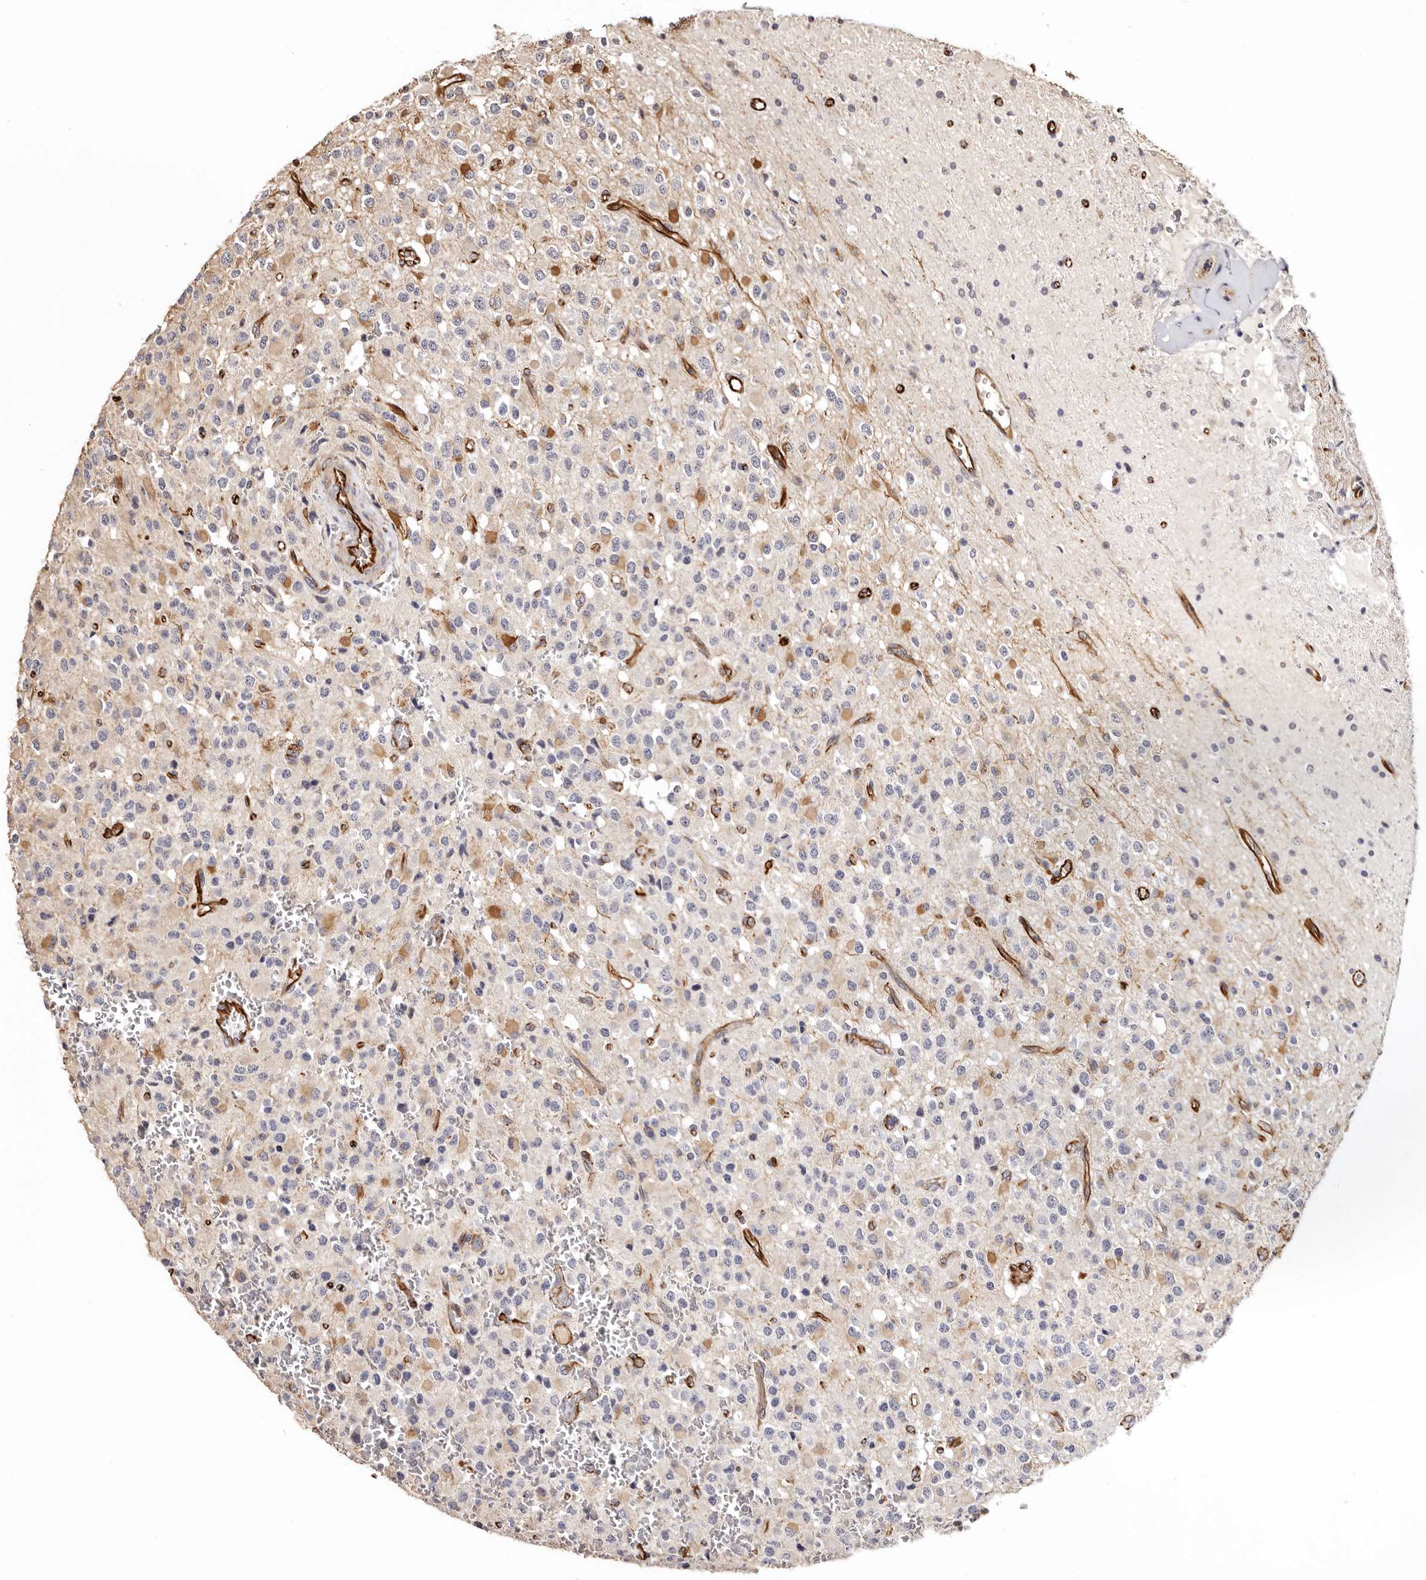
{"staining": {"intensity": "weak", "quantity": "<25%", "location": "cytoplasmic/membranous"}, "tissue": "glioma", "cell_type": "Tumor cells", "image_type": "cancer", "snomed": [{"axis": "morphology", "description": "Glioma, malignant, High grade"}, {"axis": "topography", "description": "Brain"}], "caption": "There is no significant positivity in tumor cells of malignant high-grade glioma. The staining was performed using DAB (3,3'-diaminobenzidine) to visualize the protein expression in brown, while the nuclei were stained in blue with hematoxylin (Magnification: 20x).", "gene": "ZNF557", "patient": {"sex": "male", "age": 34}}